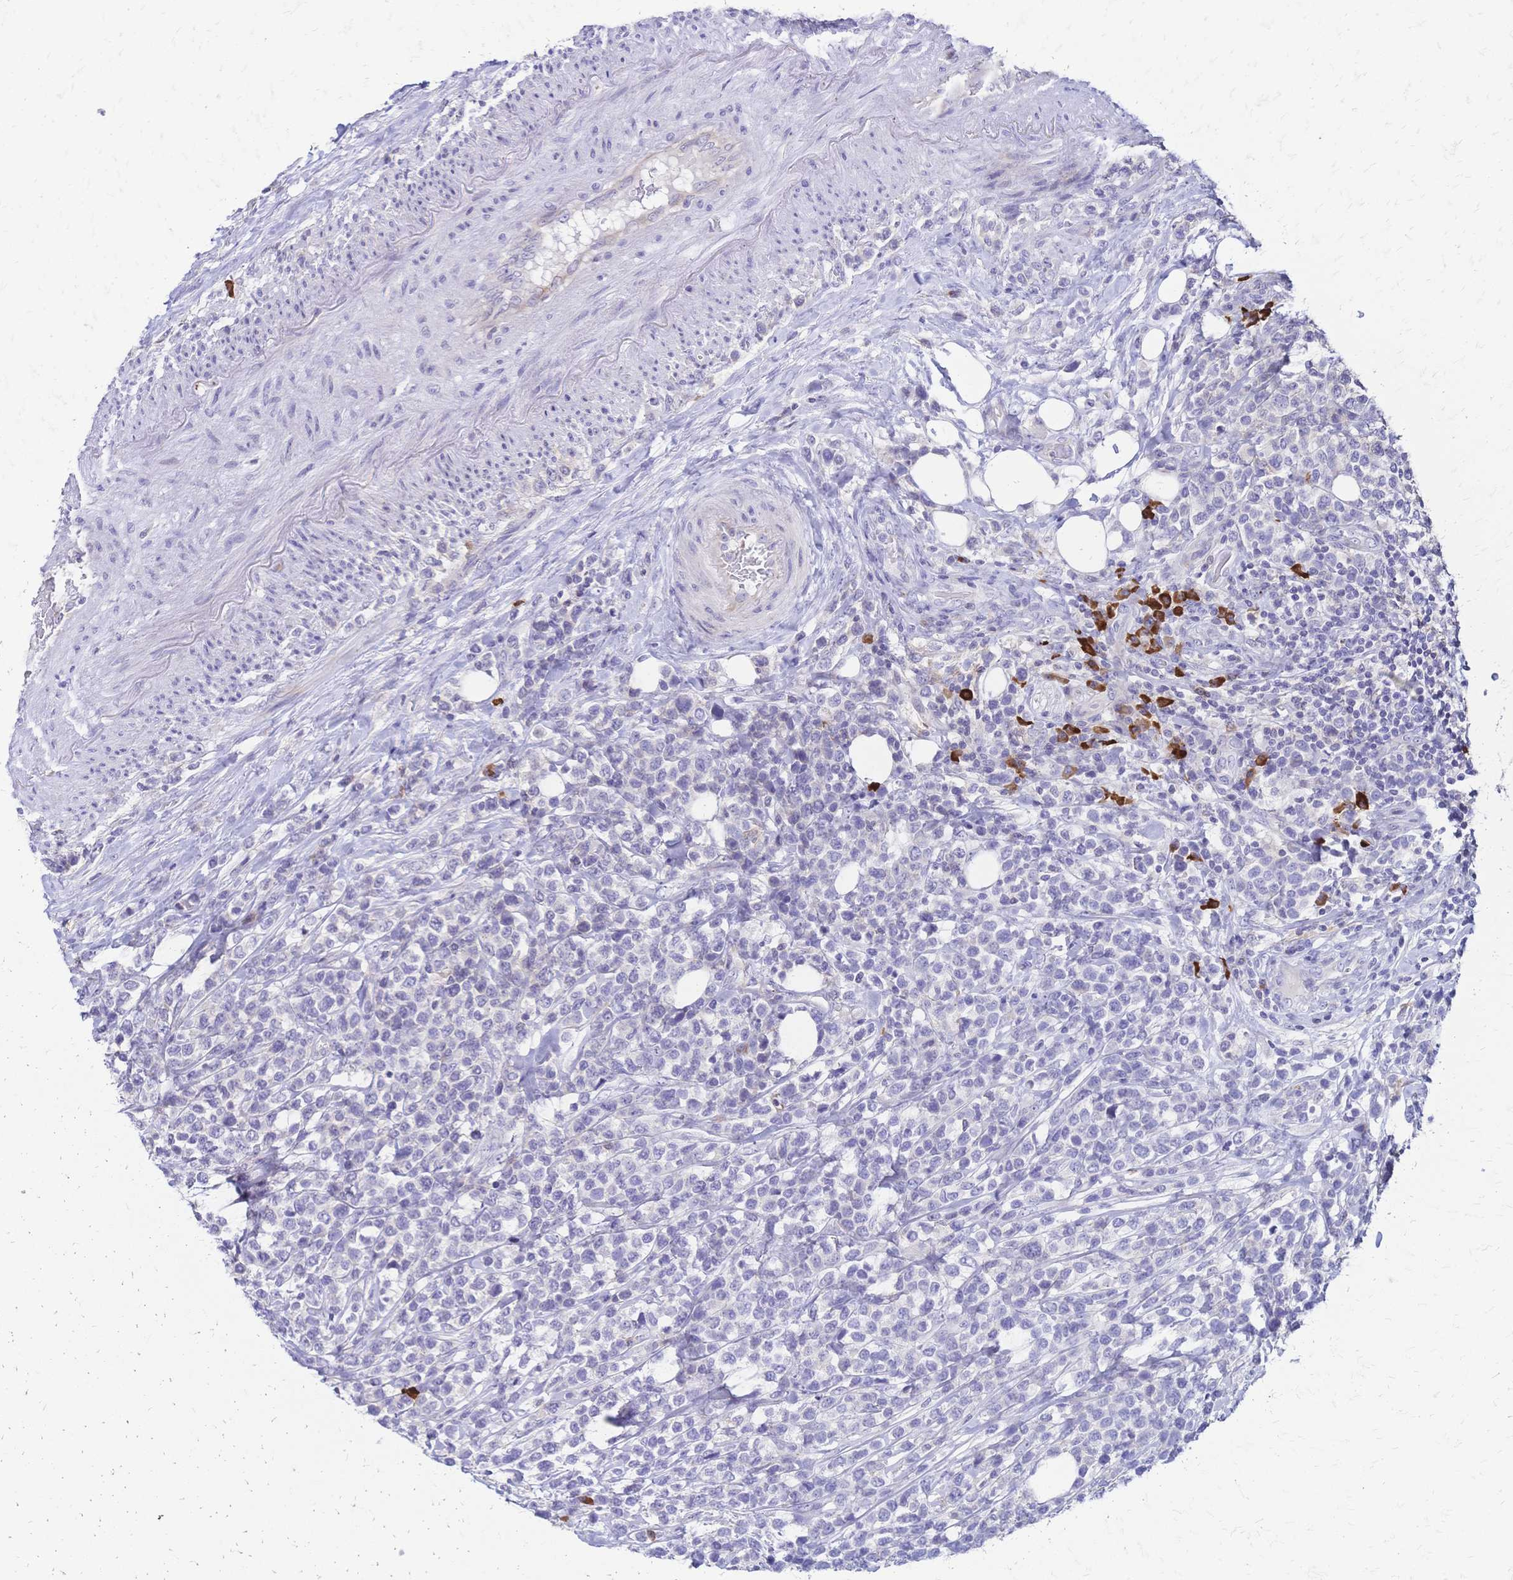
{"staining": {"intensity": "negative", "quantity": "none", "location": "none"}, "tissue": "lymphoma", "cell_type": "Tumor cells", "image_type": "cancer", "snomed": [{"axis": "morphology", "description": "Malignant lymphoma, non-Hodgkin's type, High grade"}, {"axis": "topography", "description": "Soft tissue"}], "caption": "A high-resolution micrograph shows IHC staining of lymphoma, which demonstrates no significant expression in tumor cells. (Stains: DAB IHC with hematoxylin counter stain, Microscopy: brightfield microscopy at high magnification).", "gene": "IL2RA", "patient": {"sex": "female", "age": 56}}